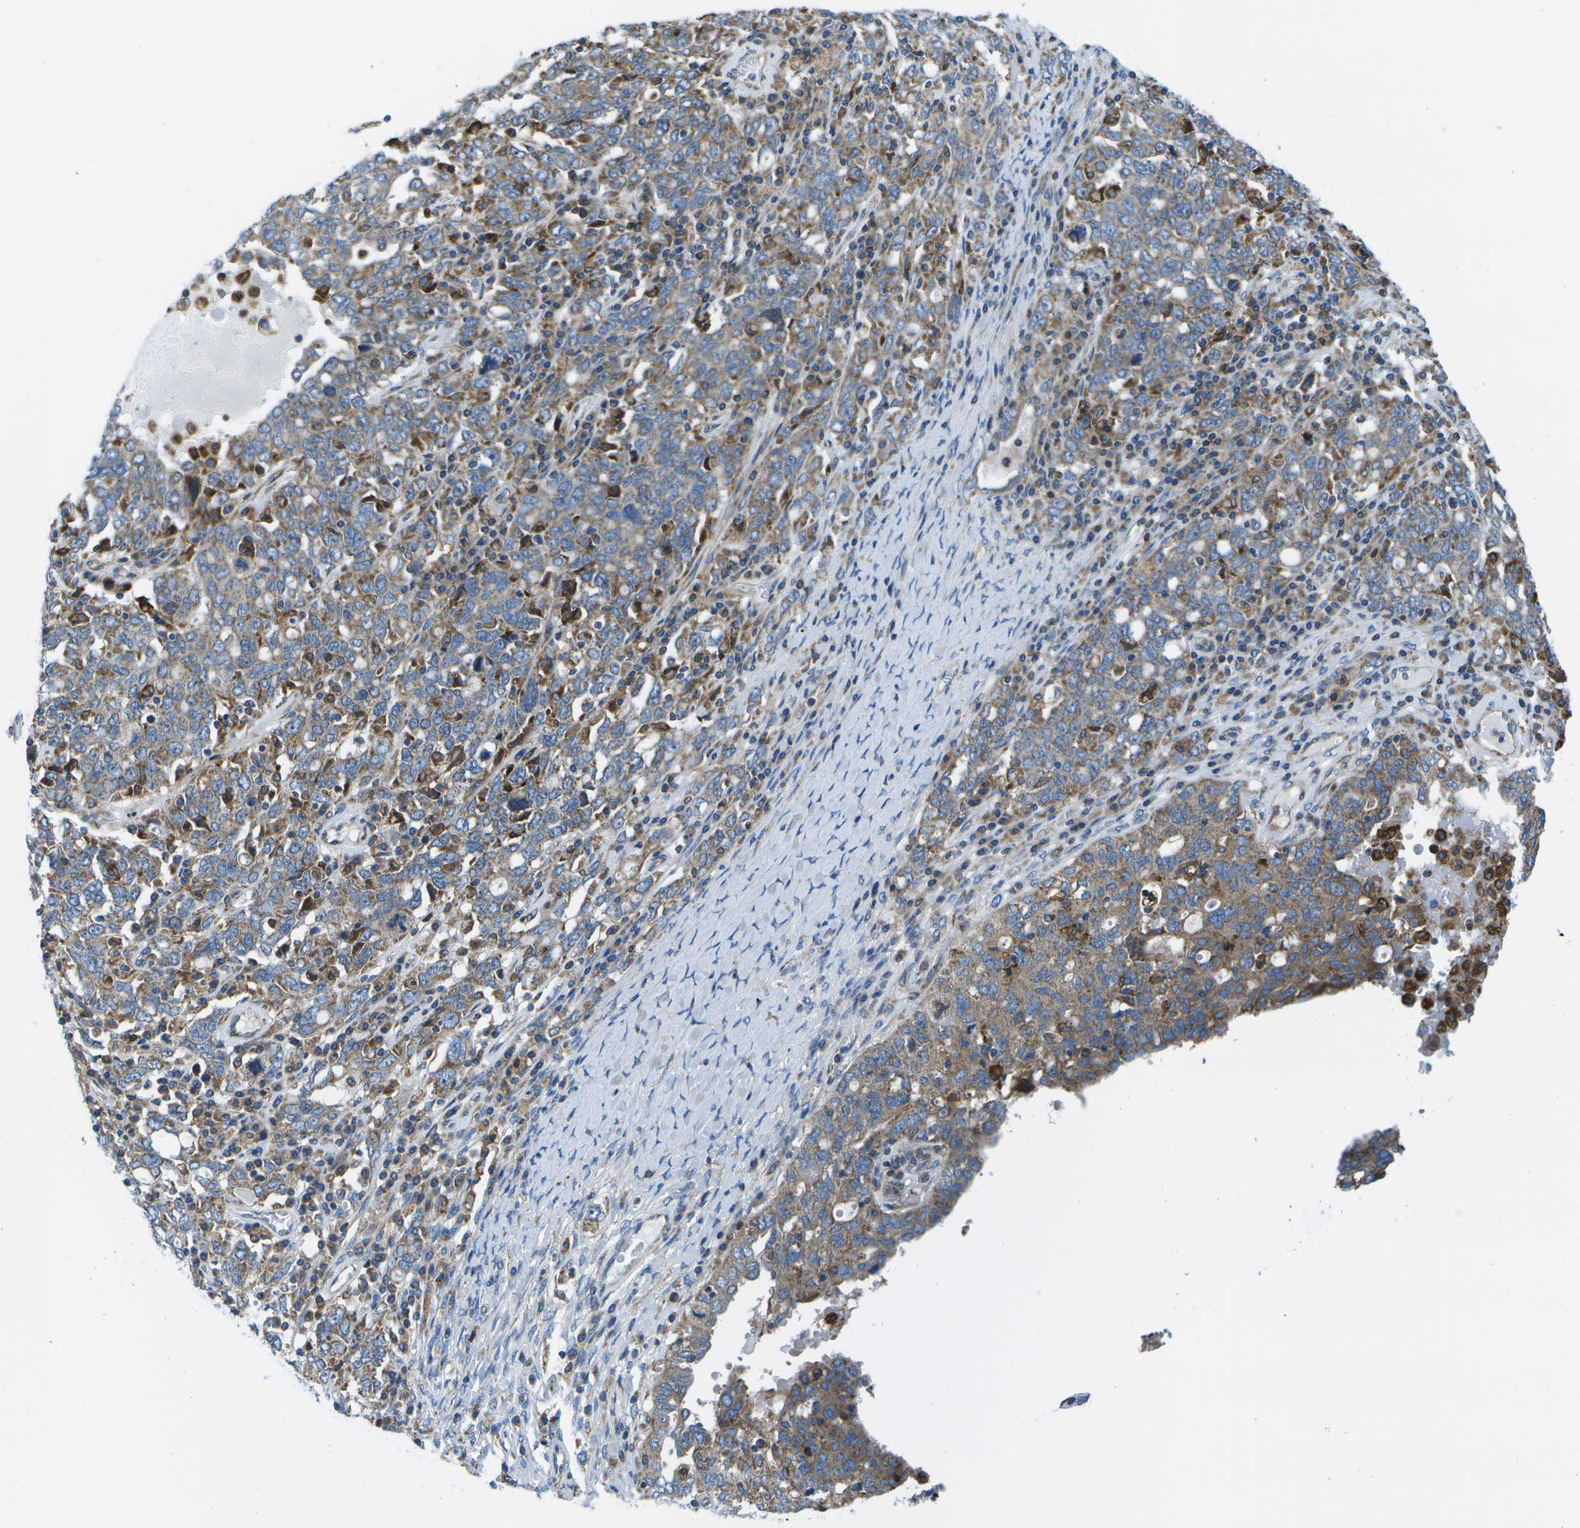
{"staining": {"intensity": "moderate", "quantity": ">75%", "location": "cytoplasmic/membranous"}, "tissue": "ovarian cancer", "cell_type": "Tumor cells", "image_type": "cancer", "snomed": [{"axis": "morphology", "description": "Carcinoma, endometroid"}, {"axis": "topography", "description": "Ovary"}], "caption": "Tumor cells demonstrate medium levels of moderate cytoplasmic/membranous expression in about >75% of cells in endometroid carcinoma (ovarian).", "gene": "GDF5", "patient": {"sex": "female", "age": 62}}